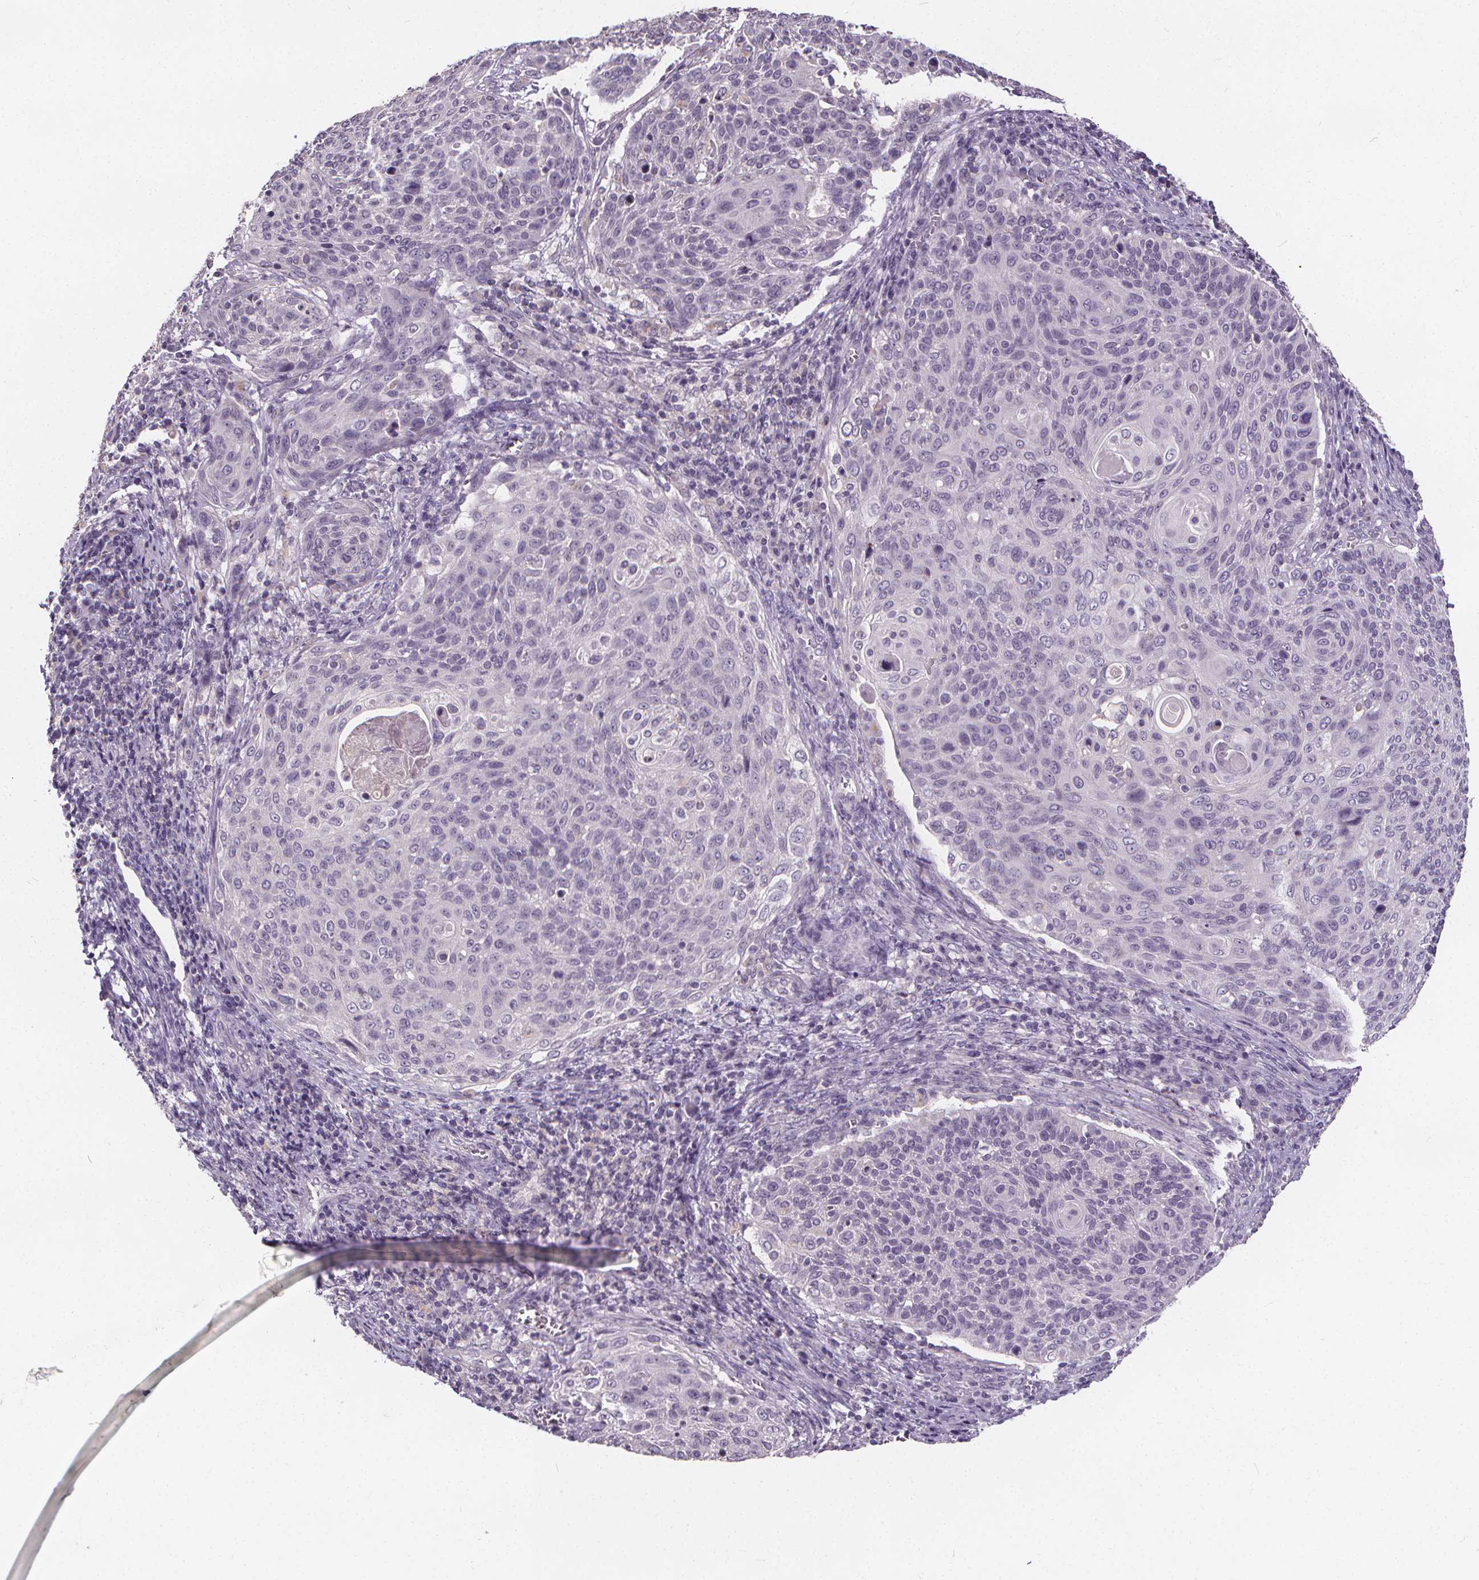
{"staining": {"intensity": "negative", "quantity": "none", "location": "none"}, "tissue": "cervical cancer", "cell_type": "Tumor cells", "image_type": "cancer", "snomed": [{"axis": "morphology", "description": "Squamous cell carcinoma, NOS"}, {"axis": "topography", "description": "Cervix"}], "caption": "Immunohistochemical staining of human cervical cancer (squamous cell carcinoma) shows no significant expression in tumor cells.", "gene": "ATP6V1D", "patient": {"sex": "female", "age": 31}}